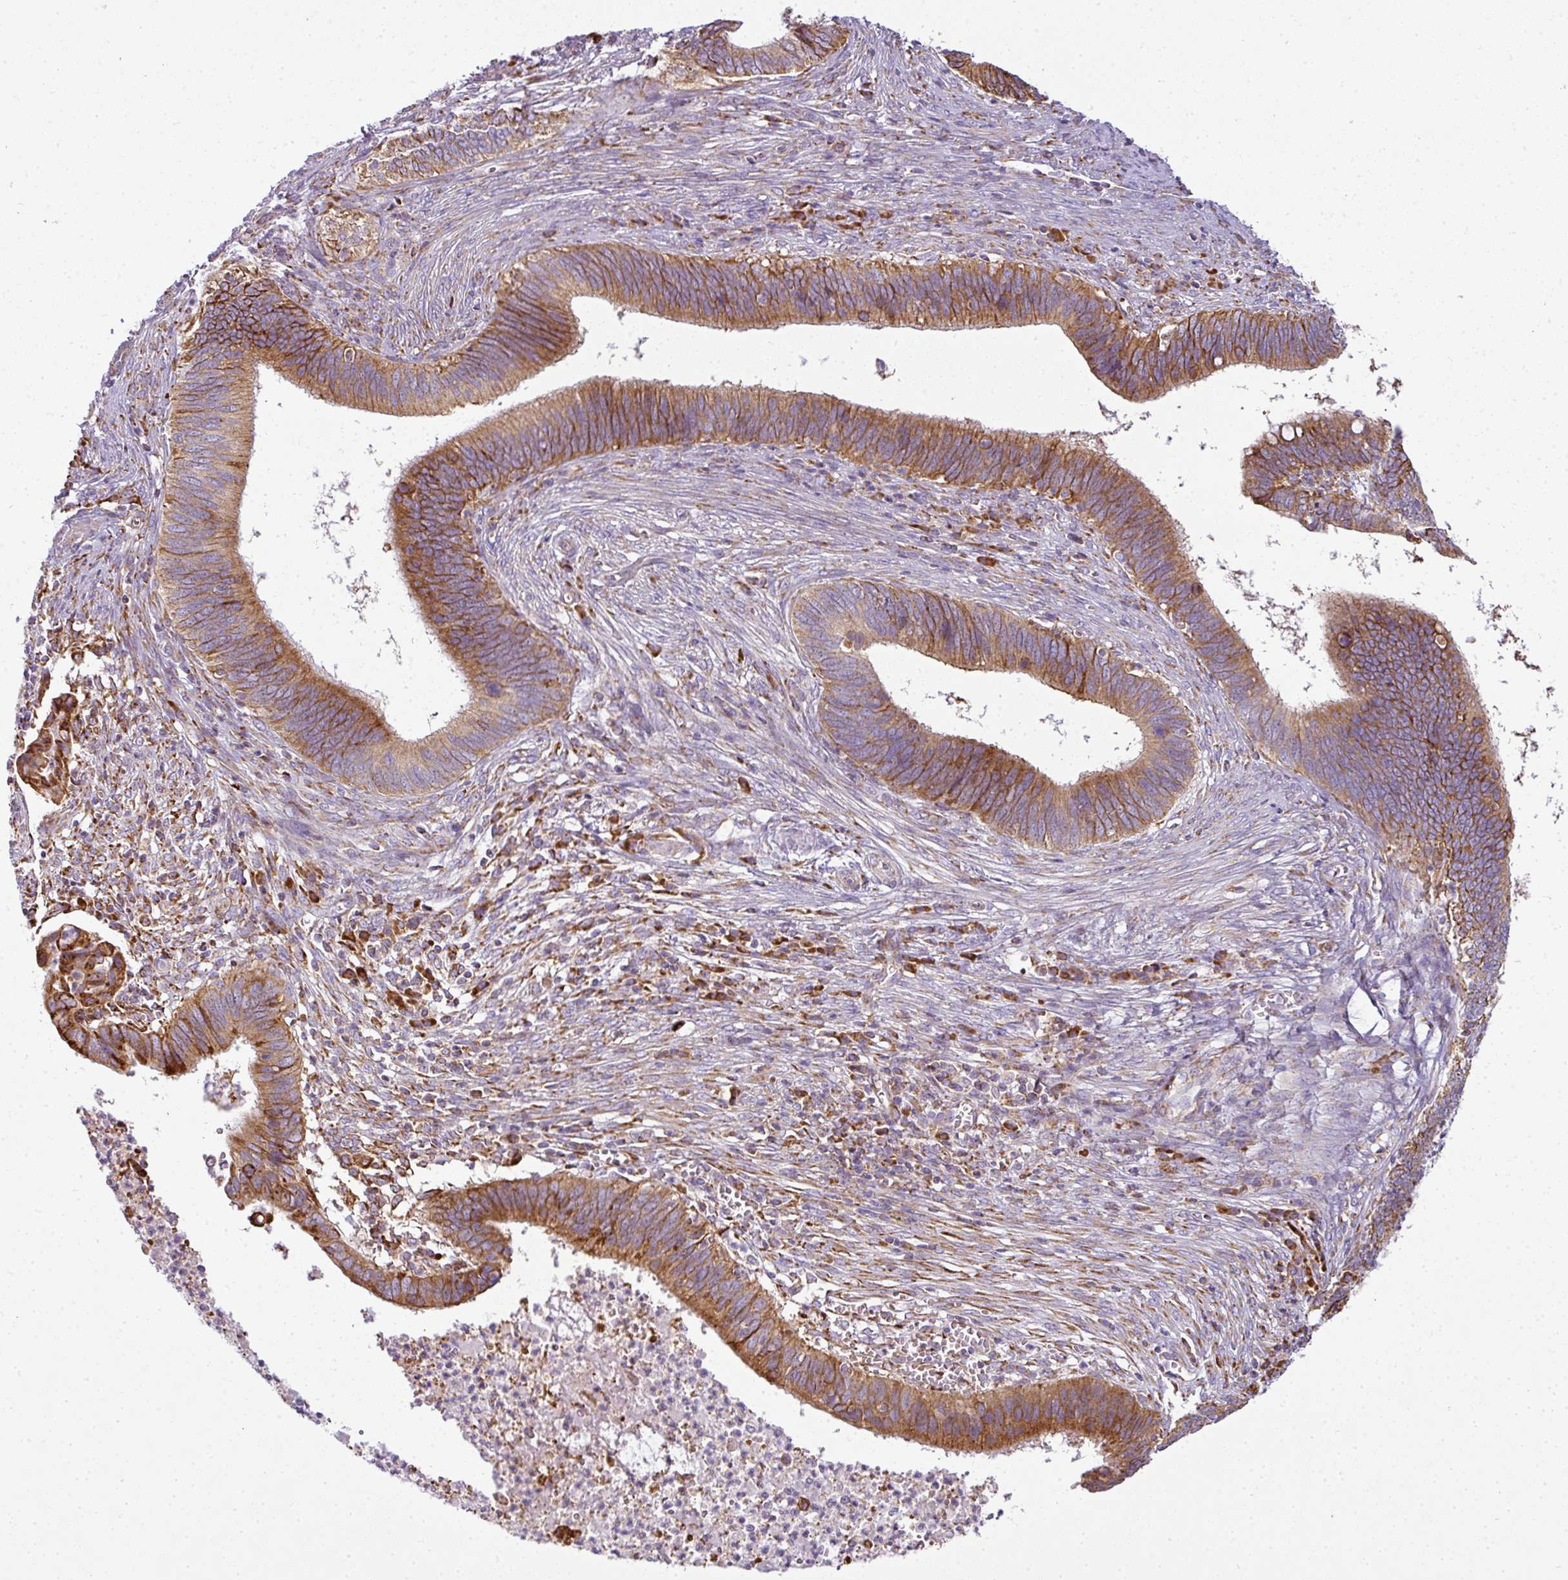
{"staining": {"intensity": "strong", "quantity": ">75%", "location": "cytoplasmic/membranous"}, "tissue": "cervical cancer", "cell_type": "Tumor cells", "image_type": "cancer", "snomed": [{"axis": "morphology", "description": "Adenocarcinoma, NOS"}, {"axis": "topography", "description": "Cervix"}], "caption": "This photomicrograph demonstrates immunohistochemistry staining of cervical adenocarcinoma, with high strong cytoplasmic/membranous expression in about >75% of tumor cells.", "gene": "ANKRD18A", "patient": {"sex": "female", "age": 42}}